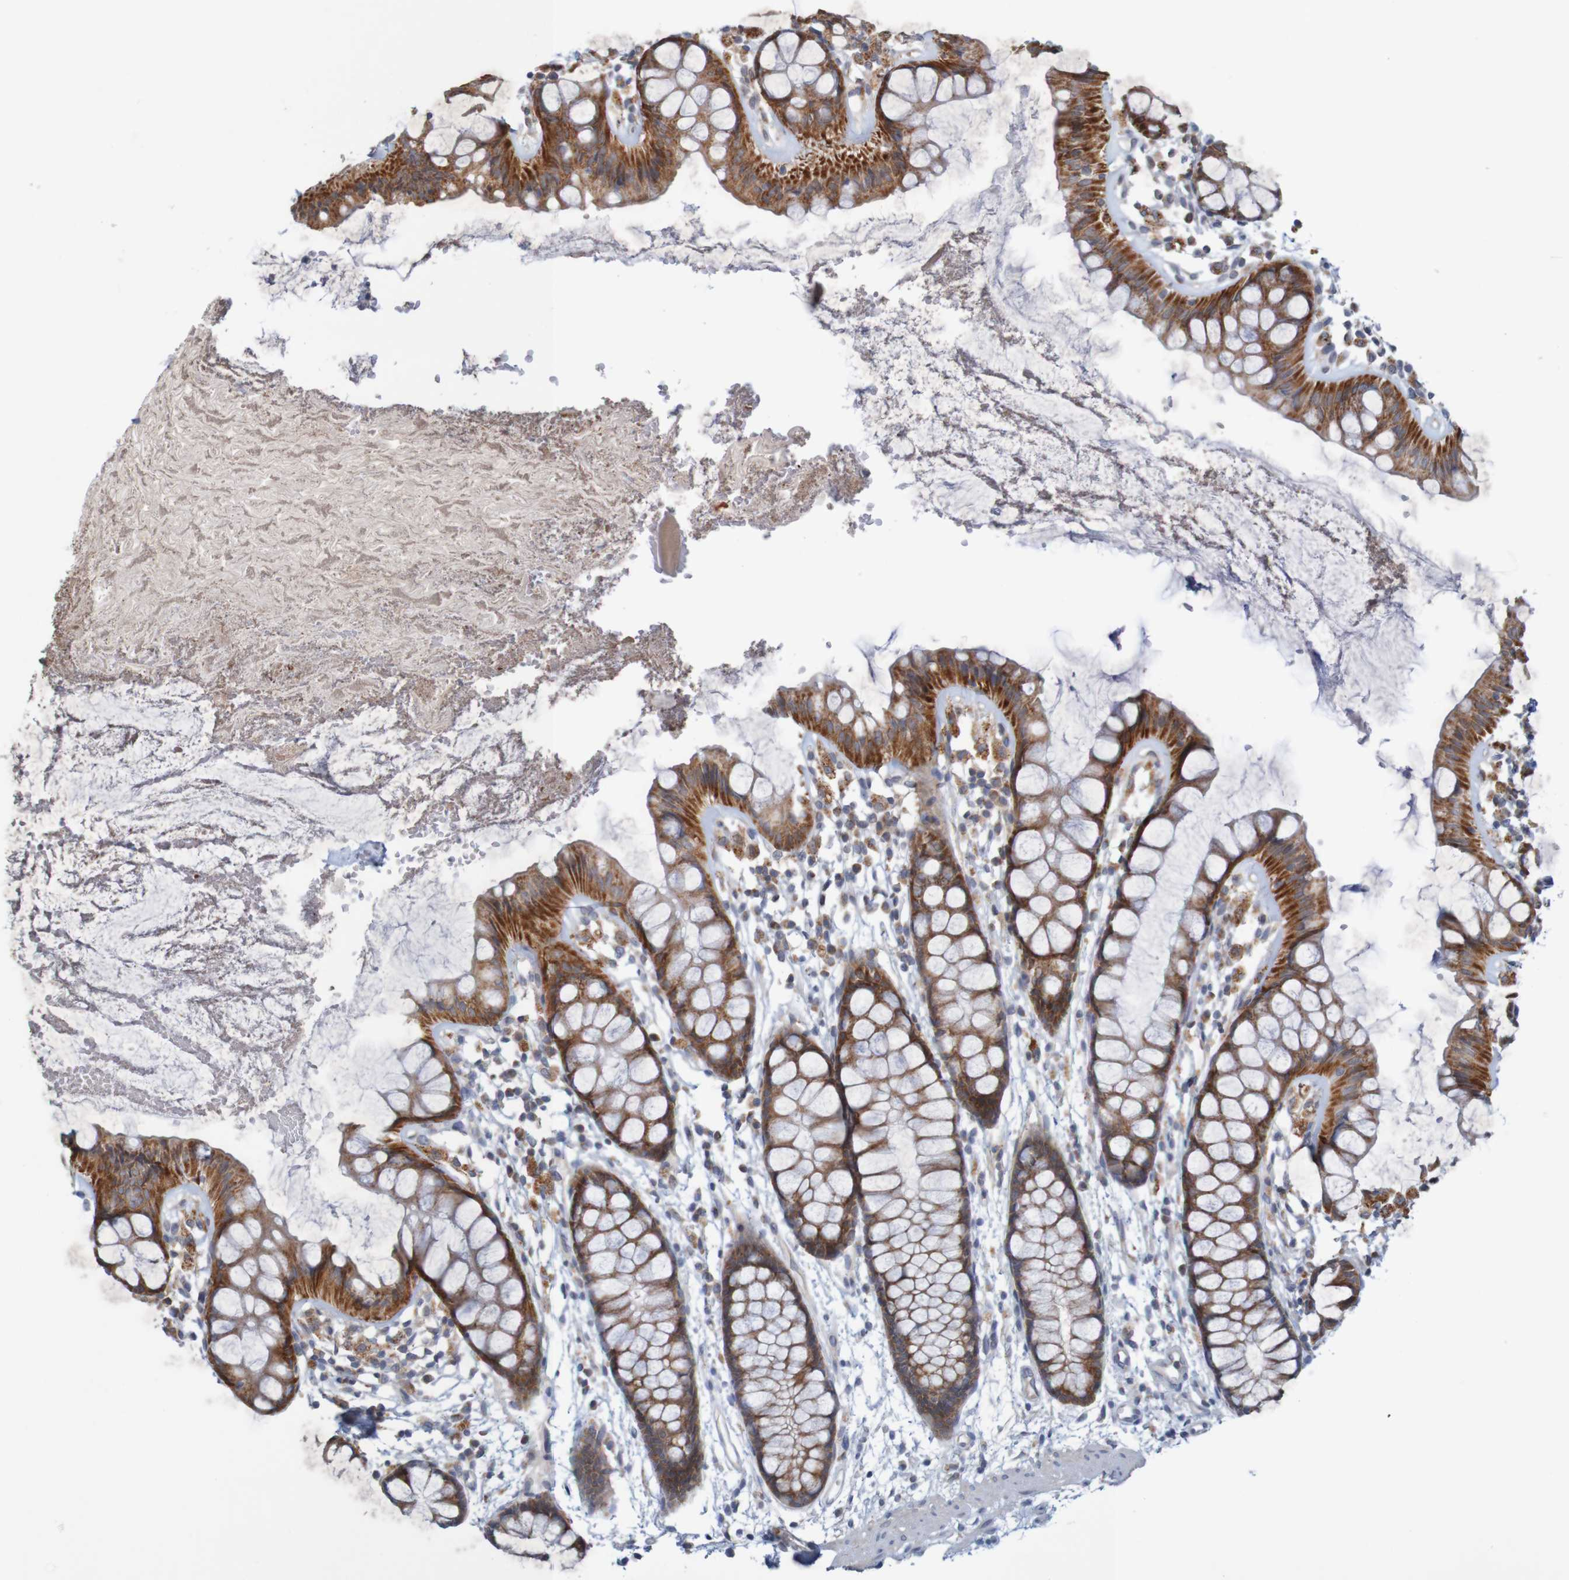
{"staining": {"intensity": "strong", "quantity": ">75%", "location": "cytoplasmic/membranous"}, "tissue": "rectum", "cell_type": "Glandular cells", "image_type": "normal", "snomed": [{"axis": "morphology", "description": "Normal tissue, NOS"}, {"axis": "topography", "description": "Rectum"}], "caption": "High-magnification brightfield microscopy of unremarkable rectum stained with DAB (brown) and counterstained with hematoxylin (blue). glandular cells exhibit strong cytoplasmic/membranous positivity is appreciated in approximately>75% of cells. (DAB (3,3'-diaminobenzidine) IHC with brightfield microscopy, high magnification).", "gene": "NAV2", "patient": {"sex": "female", "age": 66}}